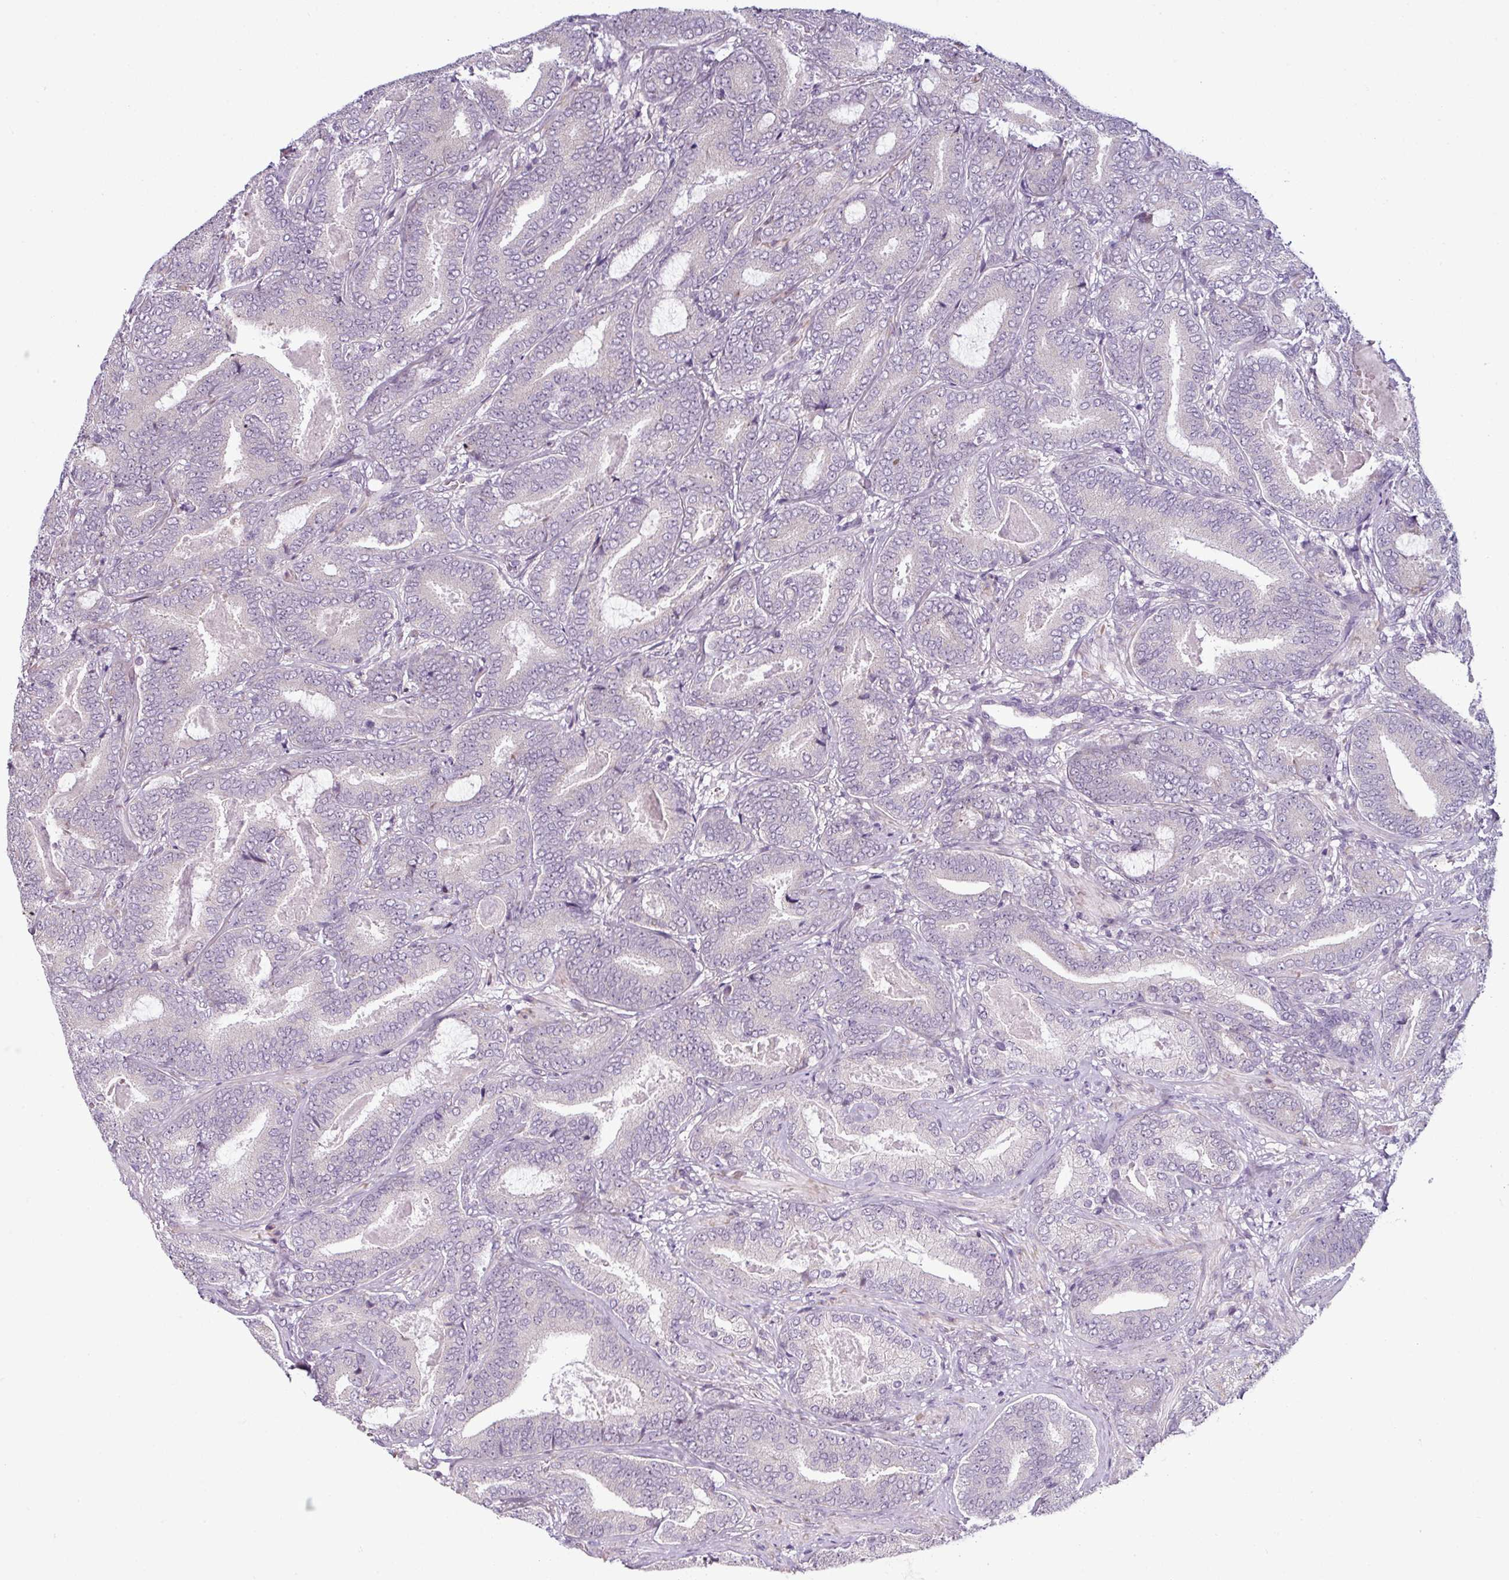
{"staining": {"intensity": "negative", "quantity": "none", "location": "none"}, "tissue": "prostate cancer", "cell_type": "Tumor cells", "image_type": "cancer", "snomed": [{"axis": "morphology", "description": "Adenocarcinoma, Low grade"}, {"axis": "topography", "description": "Prostate and seminal vesicle, NOS"}], "caption": "Tumor cells are negative for brown protein staining in prostate adenocarcinoma (low-grade). (DAB IHC, high magnification).", "gene": "OR52D1", "patient": {"sex": "male", "age": 61}}